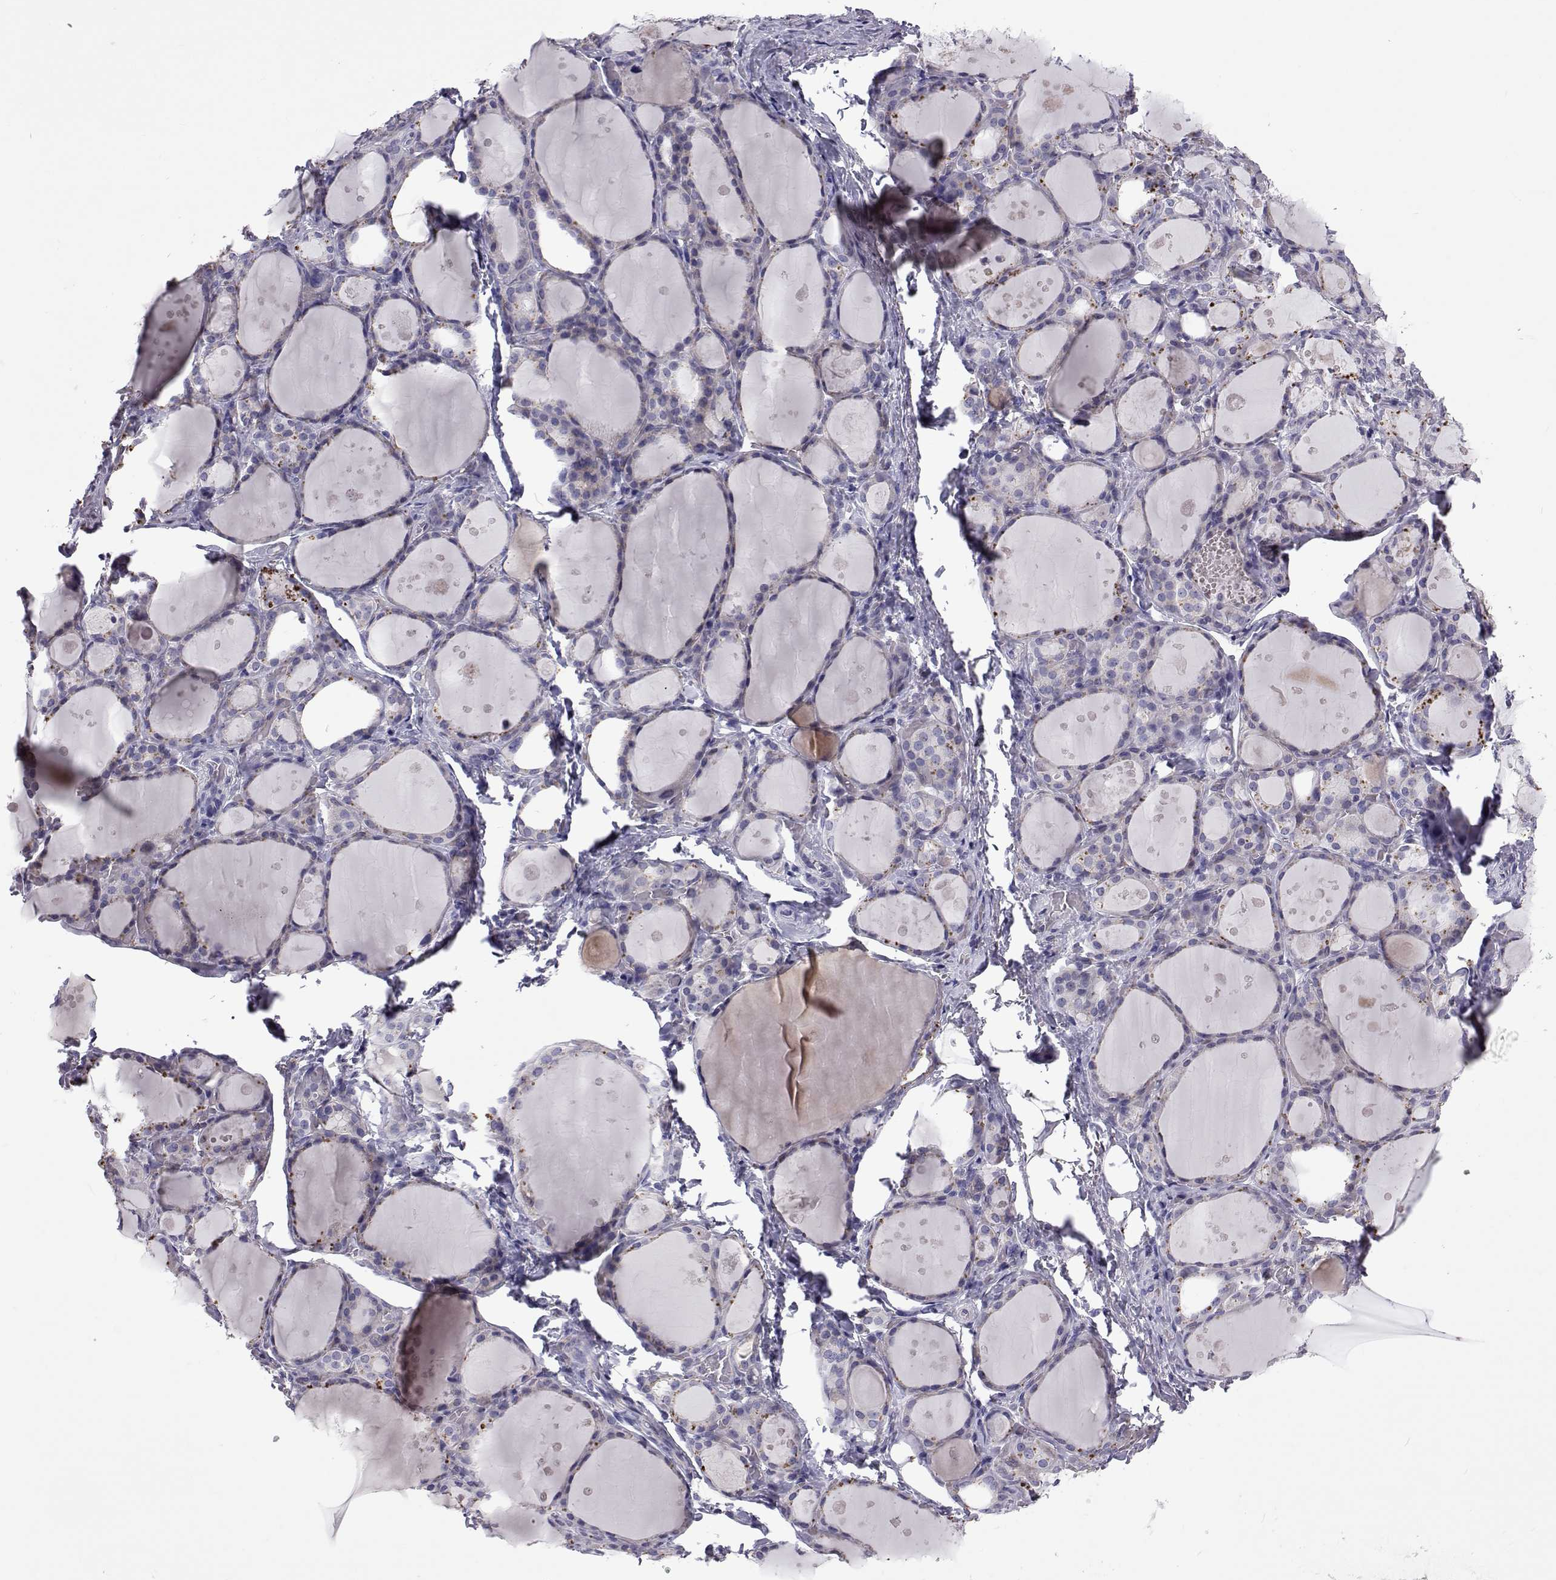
{"staining": {"intensity": "moderate", "quantity": "<25%", "location": "cytoplasmic/membranous"}, "tissue": "thyroid gland", "cell_type": "Glandular cells", "image_type": "normal", "snomed": [{"axis": "morphology", "description": "Normal tissue, NOS"}, {"axis": "topography", "description": "Thyroid gland"}], "caption": "Immunohistochemical staining of unremarkable human thyroid gland demonstrates low levels of moderate cytoplasmic/membranous expression in approximately <25% of glandular cells. (DAB (3,3'-diaminobenzidine) IHC, brown staining for protein, blue staining for nuclei).", "gene": "TCF15", "patient": {"sex": "male", "age": 68}}